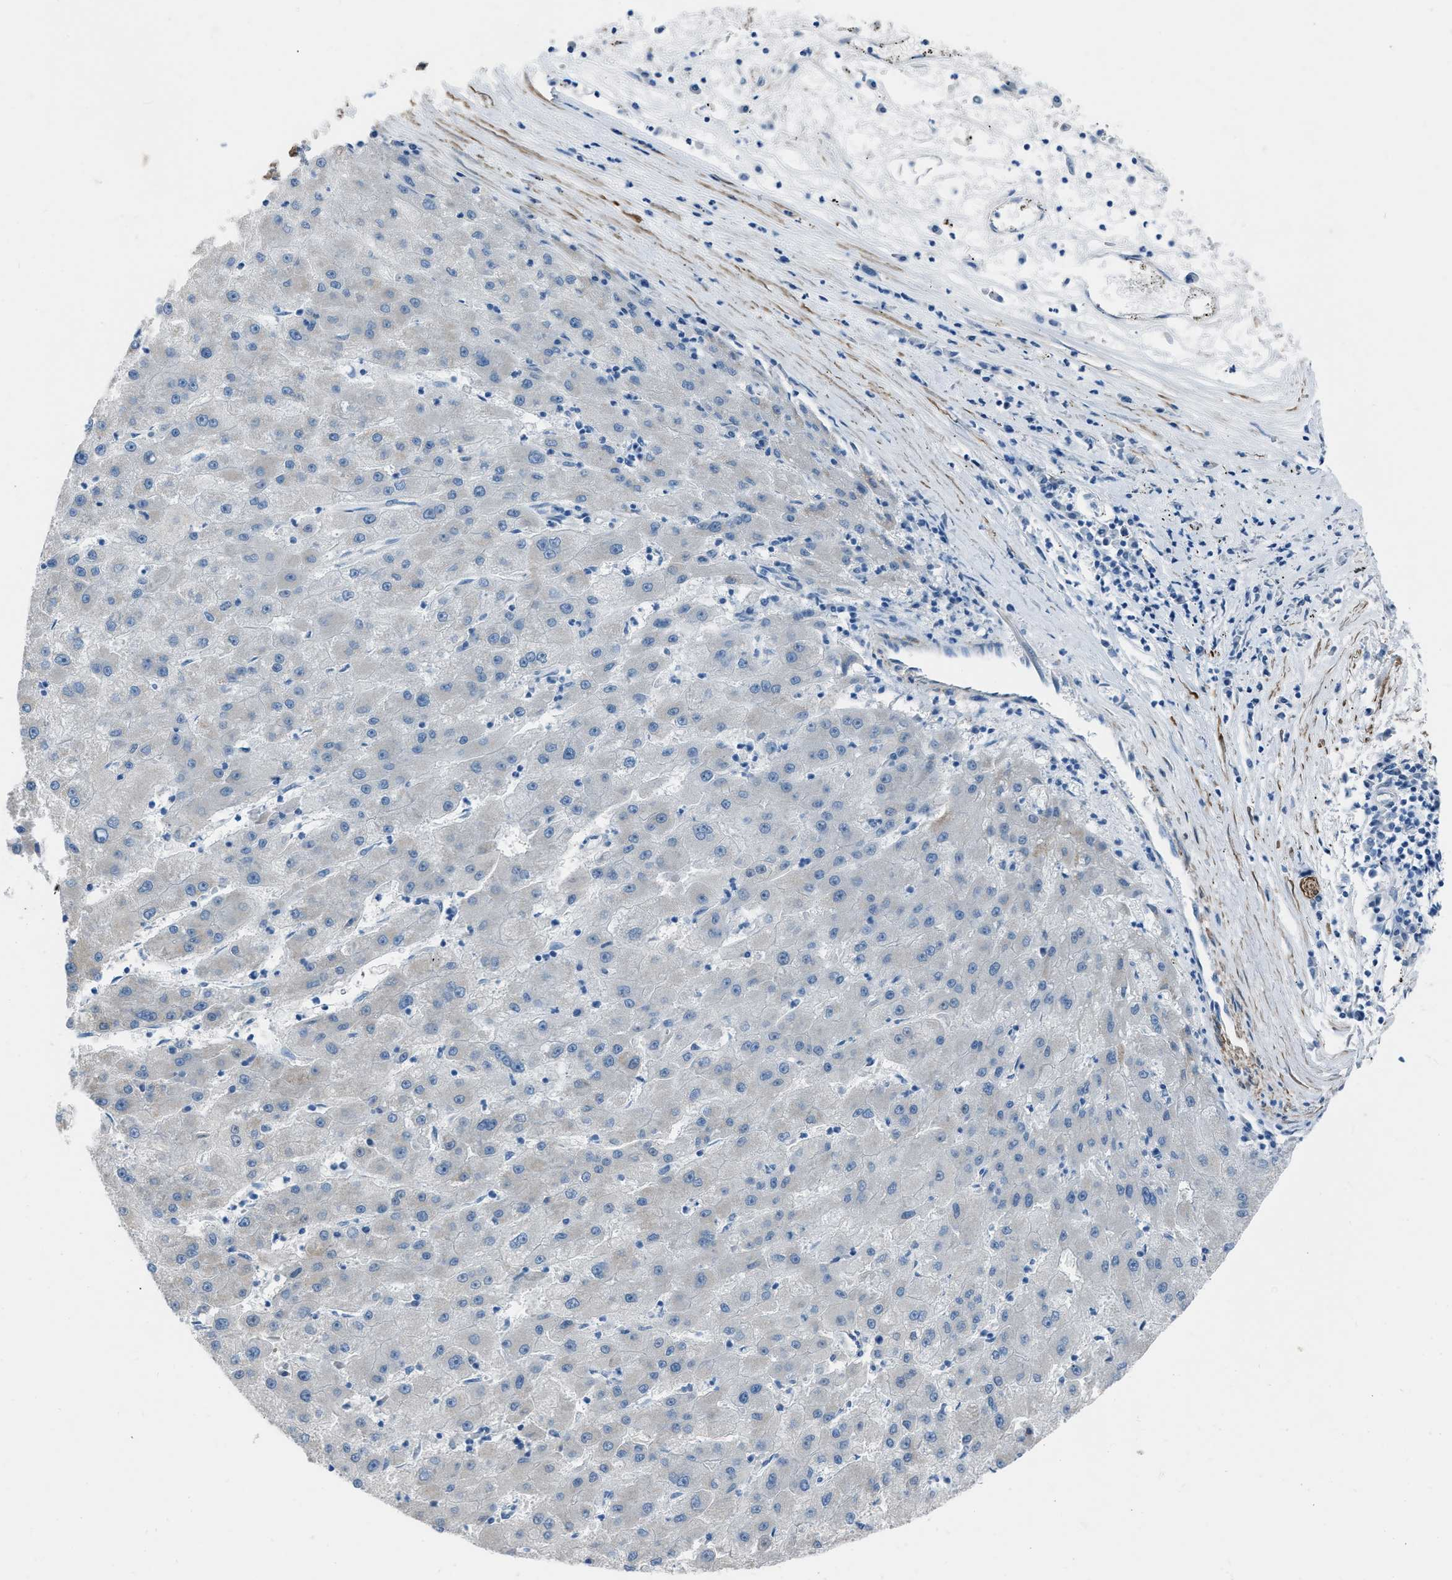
{"staining": {"intensity": "weak", "quantity": "<25%", "location": "cytoplasmic/membranous"}, "tissue": "liver cancer", "cell_type": "Tumor cells", "image_type": "cancer", "snomed": [{"axis": "morphology", "description": "Carcinoma, Hepatocellular, NOS"}, {"axis": "topography", "description": "Liver"}], "caption": "IHC image of neoplastic tissue: hepatocellular carcinoma (liver) stained with DAB demonstrates no significant protein expression in tumor cells. (IHC, brightfield microscopy, high magnification).", "gene": "SPATC1L", "patient": {"sex": "male", "age": 72}}